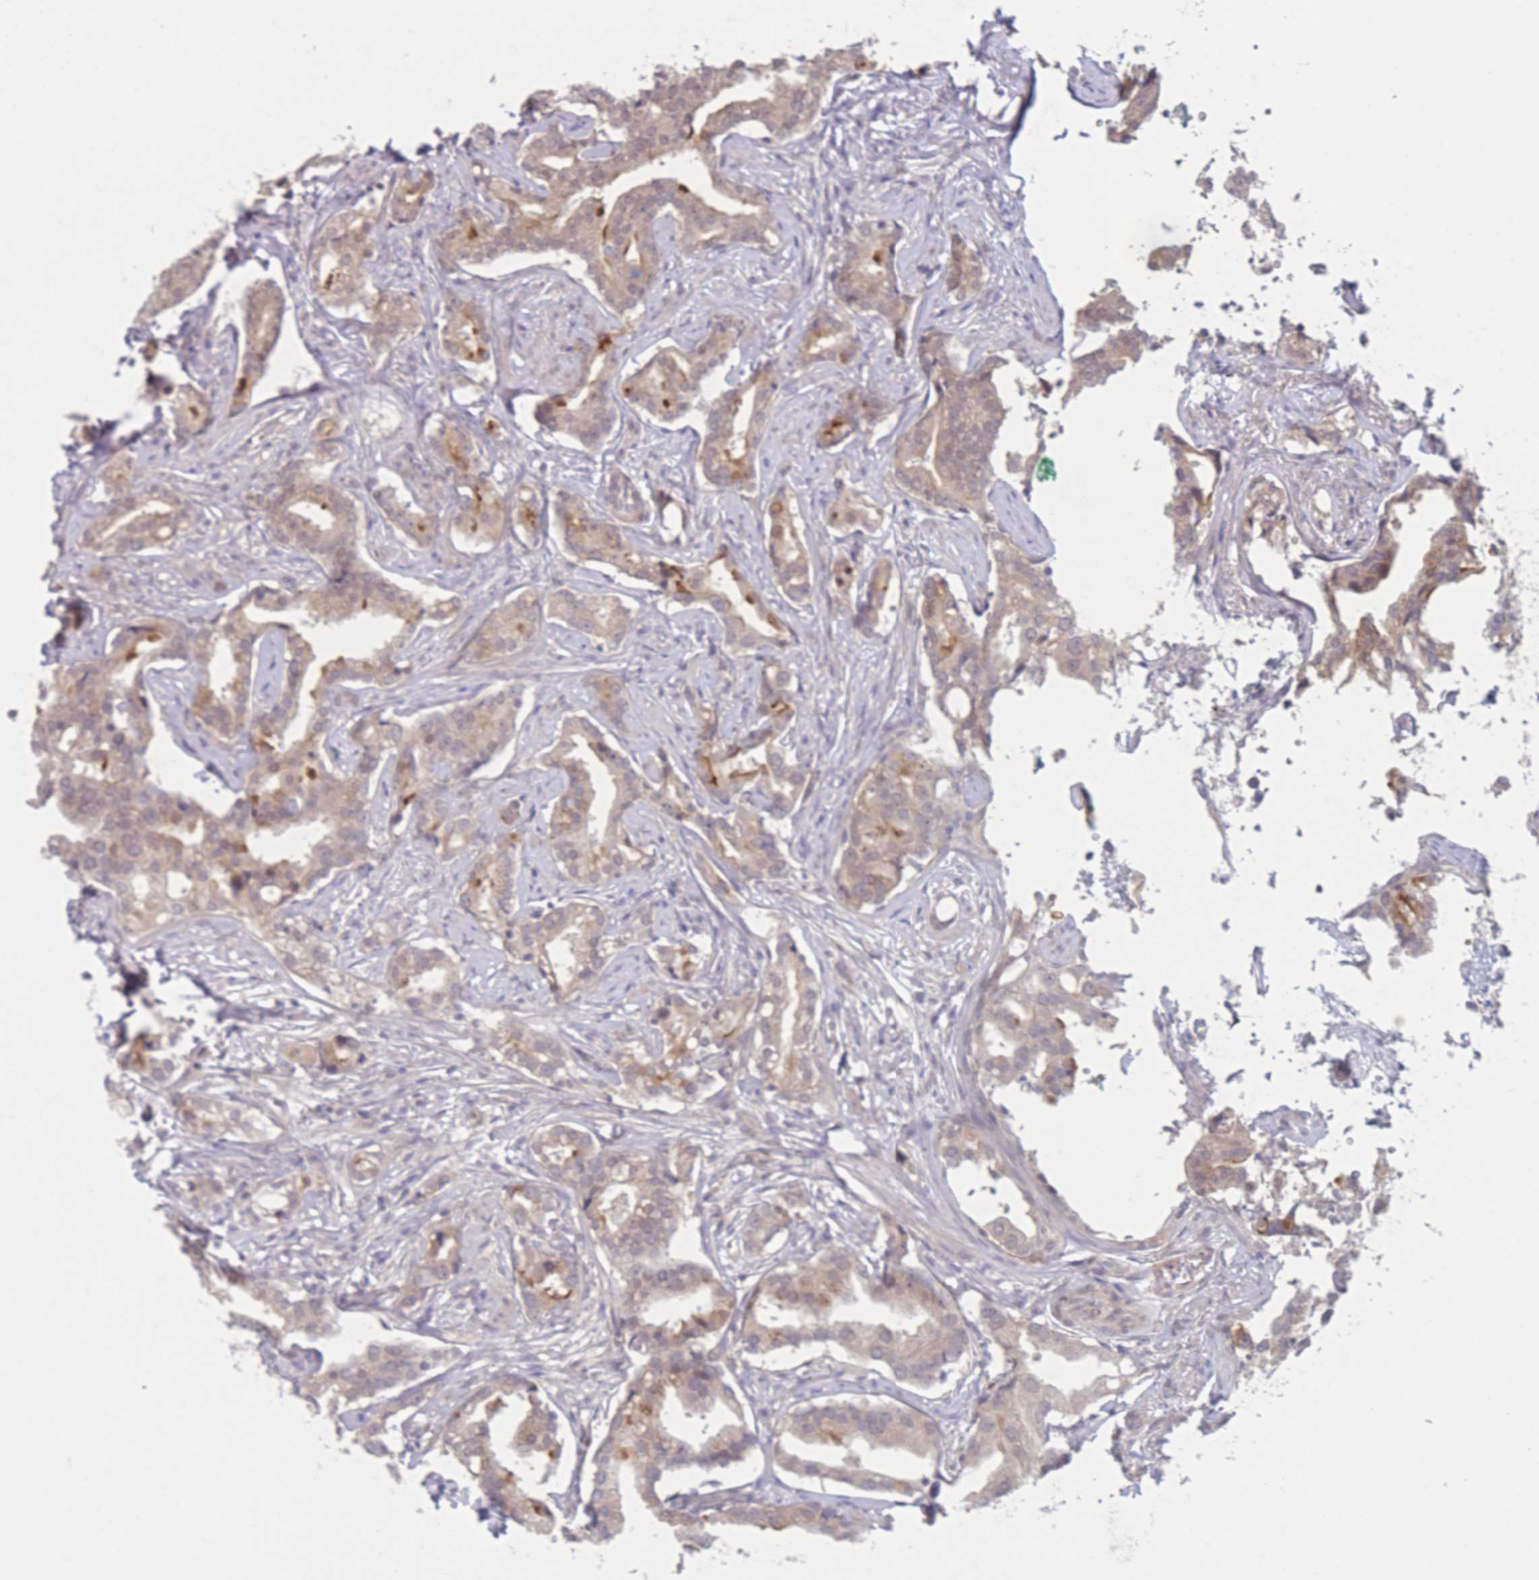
{"staining": {"intensity": "weak", "quantity": "<25%", "location": "cytoplasmic/membranous"}, "tissue": "prostate cancer", "cell_type": "Tumor cells", "image_type": "cancer", "snomed": [{"axis": "morphology", "description": "Adenocarcinoma, High grade"}, {"axis": "topography", "description": "Prostate"}], "caption": "The photomicrograph shows no staining of tumor cells in prostate cancer (high-grade adenocarcinoma).", "gene": "ANKRD10", "patient": {"sex": "male", "age": 67}}